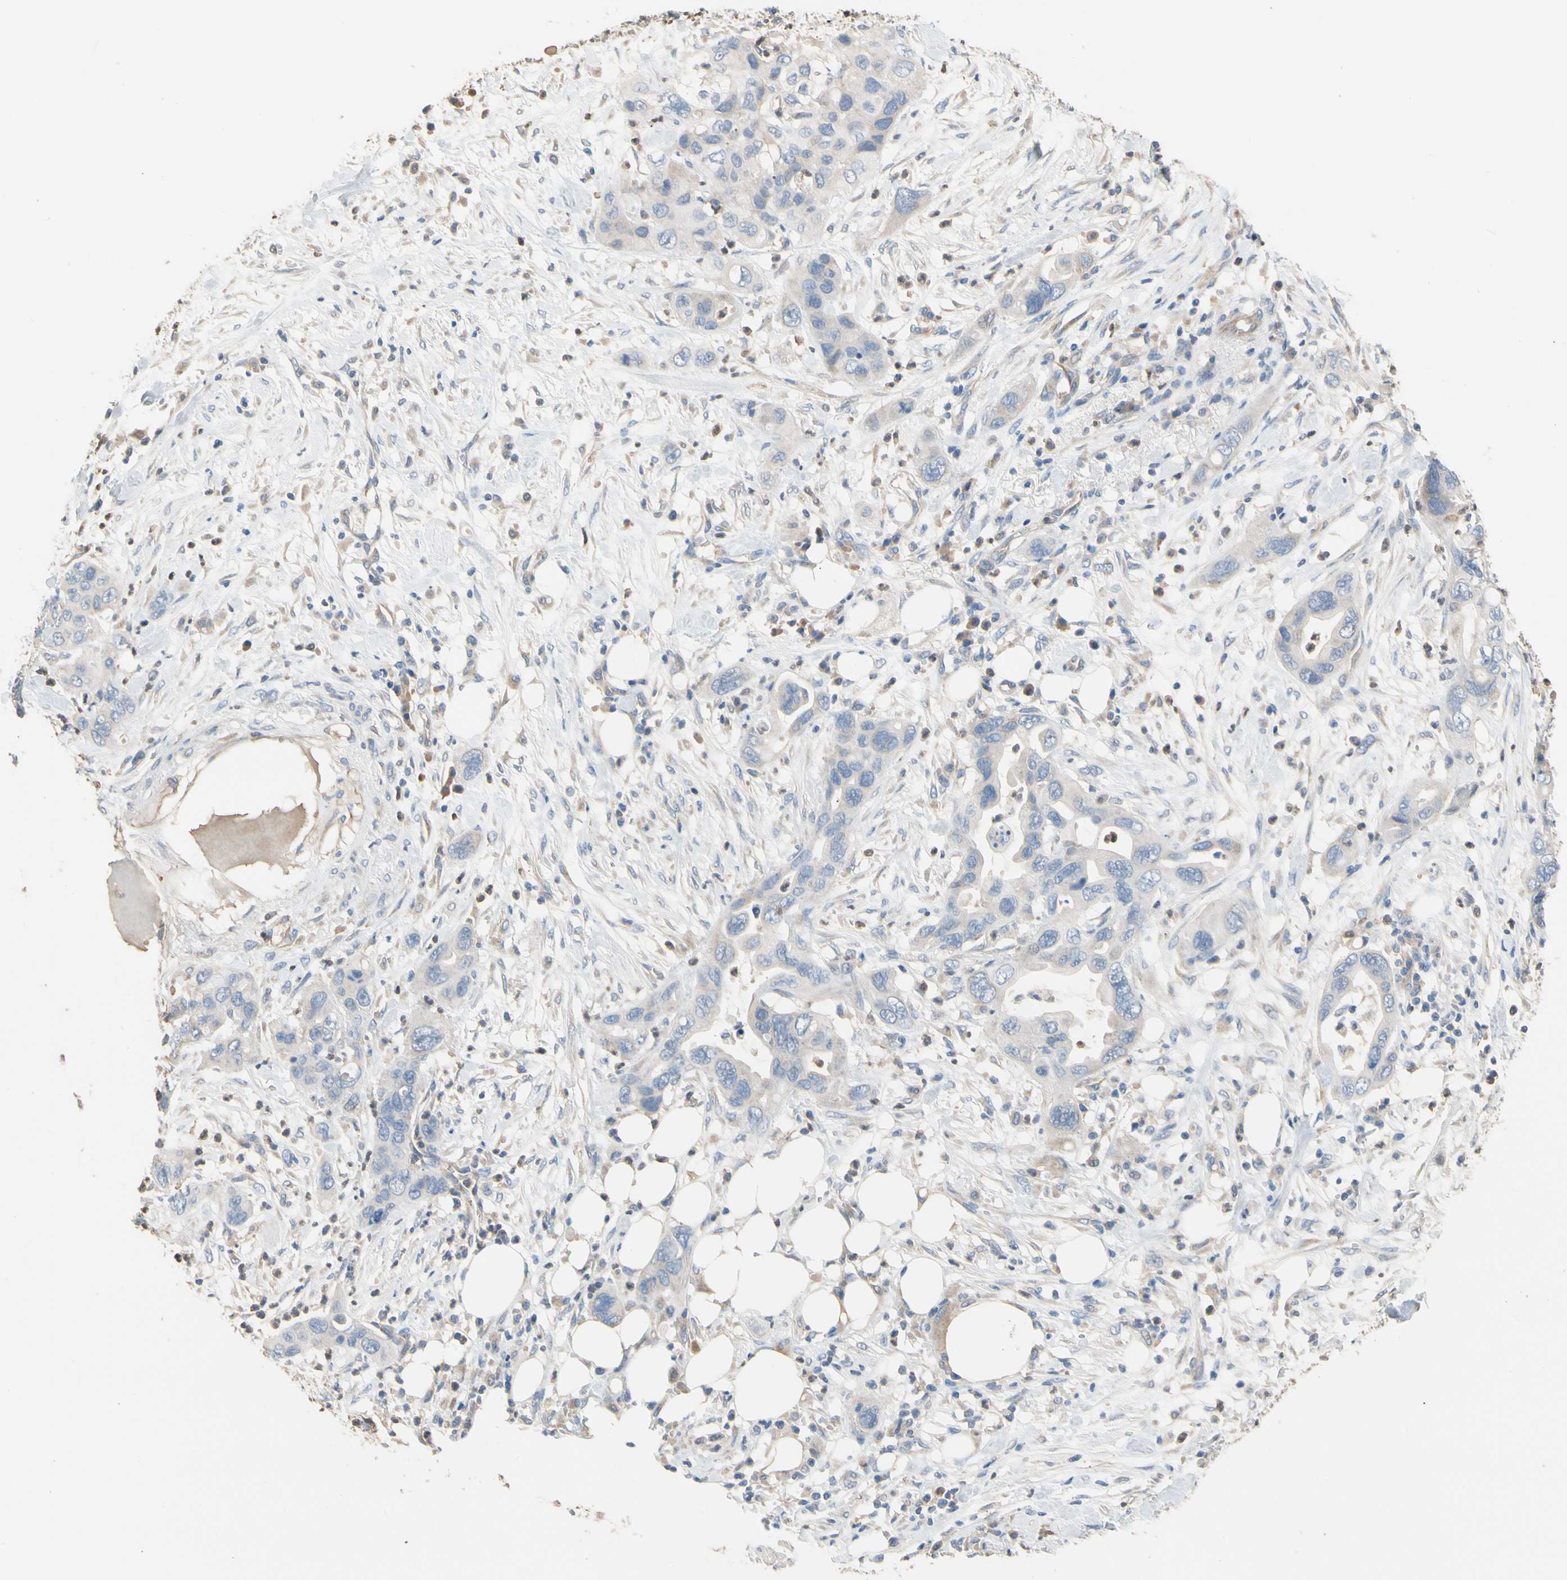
{"staining": {"intensity": "negative", "quantity": "none", "location": "none"}, "tissue": "pancreatic cancer", "cell_type": "Tumor cells", "image_type": "cancer", "snomed": [{"axis": "morphology", "description": "Adenocarcinoma, NOS"}, {"axis": "topography", "description": "Pancreas"}], "caption": "This is a micrograph of immunohistochemistry (IHC) staining of pancreatic cancer, which shows no expression in tumor cells.", "gene": "BBOX1", "patient": {"sex": "female", "age": 71}}